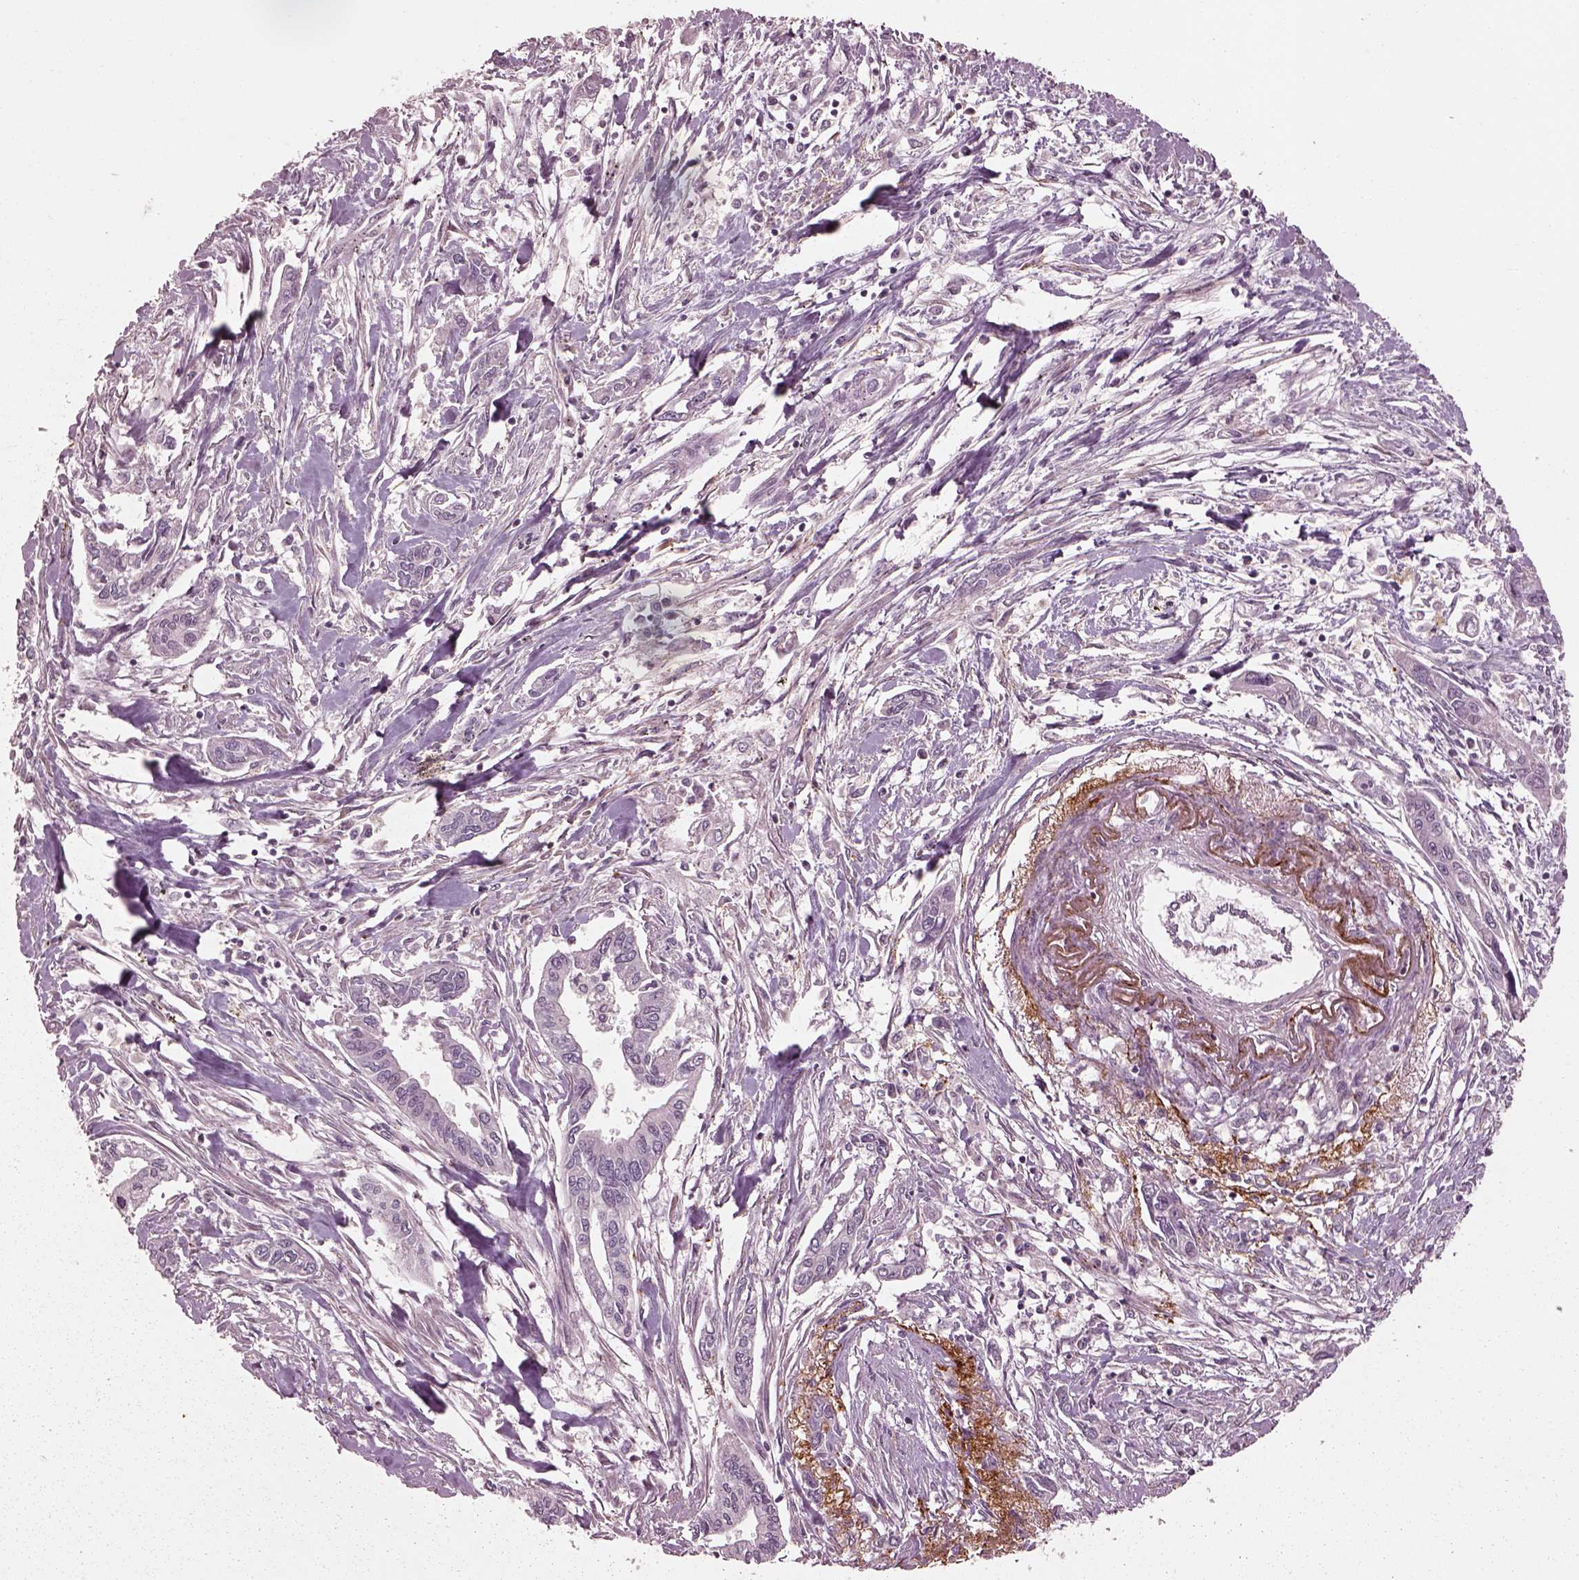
{"staining": {"intensity": "negative", "quantity": "none", "location": "none"}, "tissue": "pancreatic cancer", "cell_type": "Tumor cells", "image_type": "cancer", "snomed": [{"axis": "morphology", "description": "Adenocarcinoma, NOS"}, {"axis": "topography", "description": "Pancreas"}], "caption": "A high-resolution photomicrograph shows immunohistochemistry staining of pancreatic adenocarcinoma, which displays no significant staining in tumor cells. (DAB immunohistochemistry (IHC) with hematoxylin counter stain).", "gene": "EFEMP1", "patient": {"sex": "male", "age": 60}}